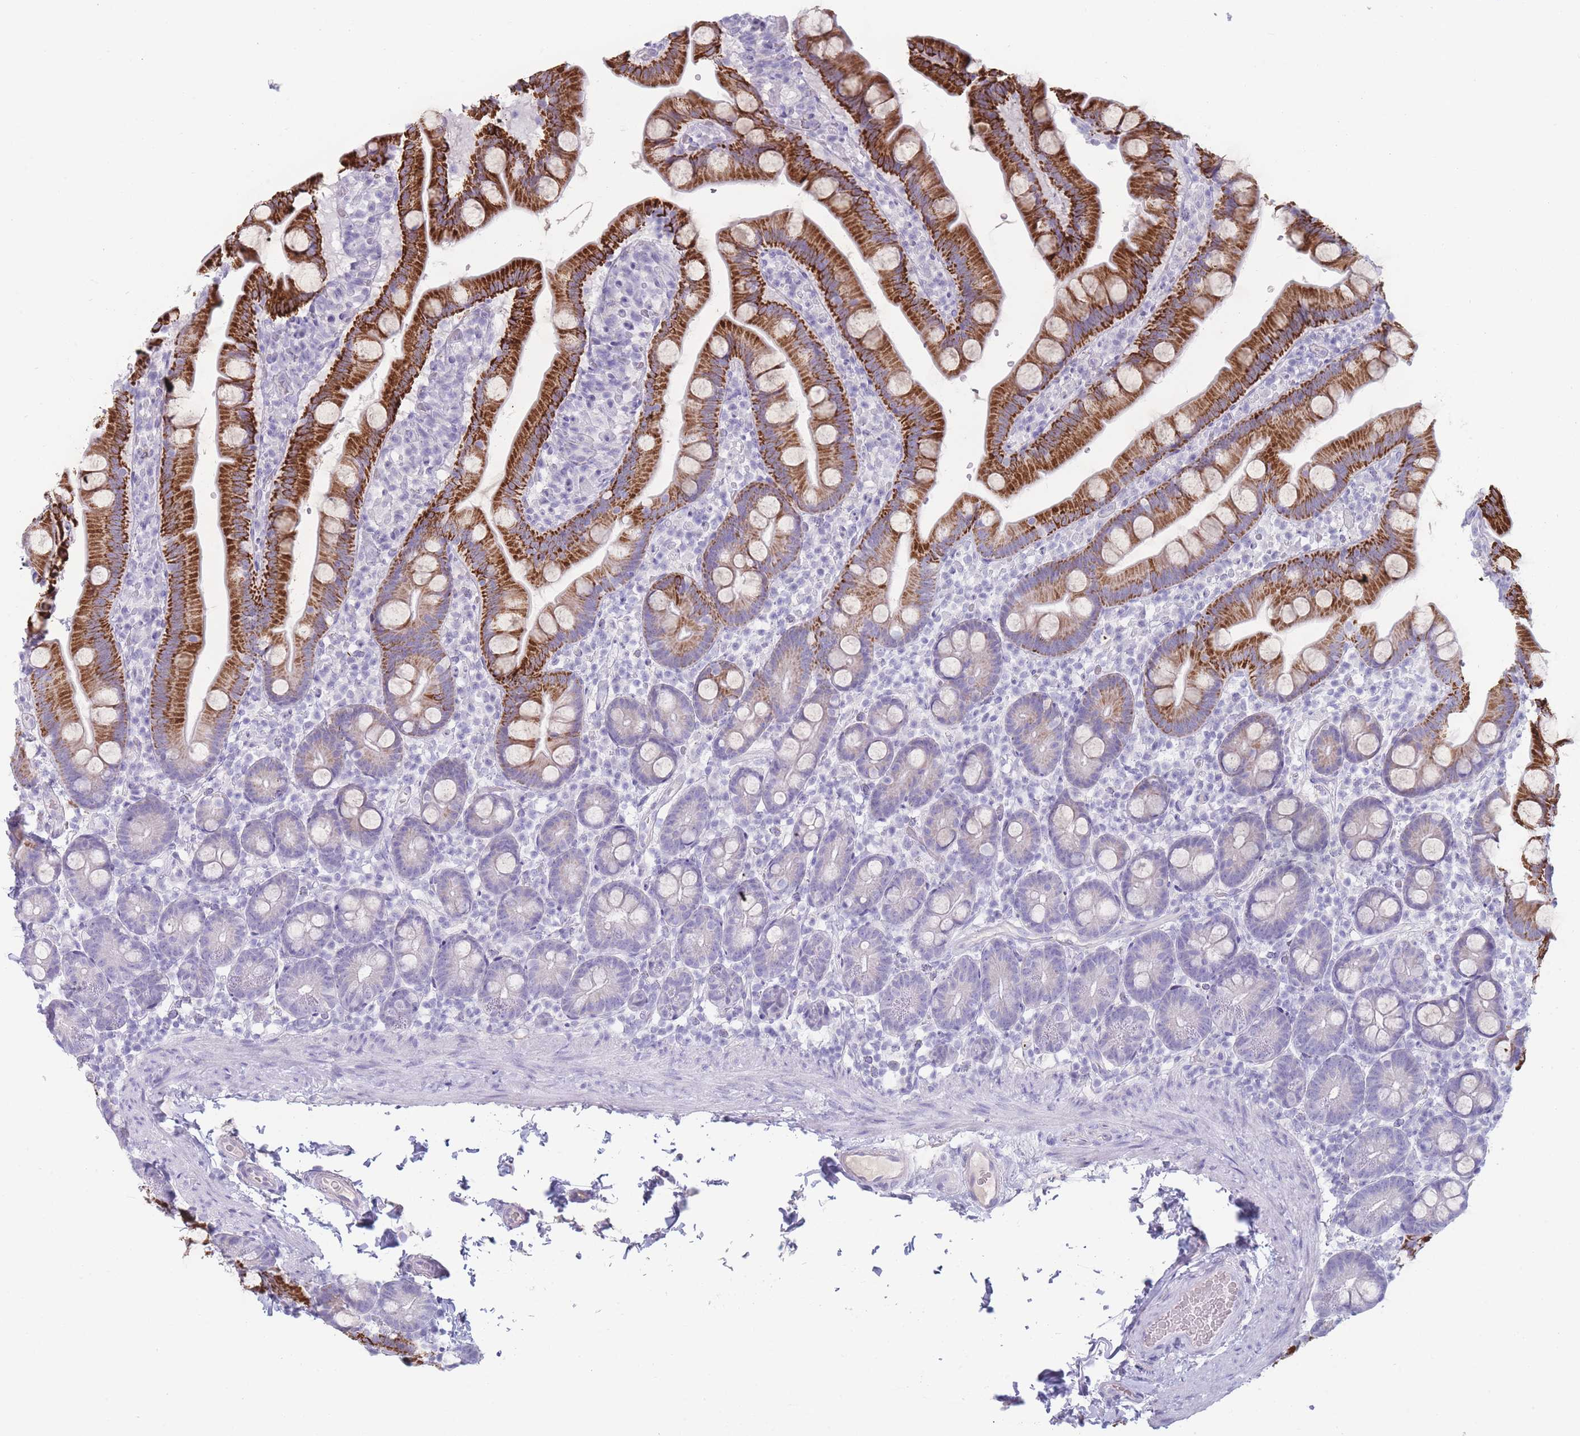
{"staining": {"intensity": "strong", "quantity": "25%-75%", "location": "cytoplasmic/membranous"}, "tissue": "small intestine", "cell_type": "Glandular cells", "image_type": "normal", "snomed": [{"axis": "morphology", "description": "Normal tissue, NOS"}, {"axis": "topography", "description": "Small intestine"}], "caption": "Immunohistochemistry image of benign human small intestine stained for a protein (brown), which exhibits high levels of strong cytoplasmic/membranous staining in about 25%-75% of glandular cells.", "gene": "GPR12", "patient": {"sex": "female", "age": 68}}